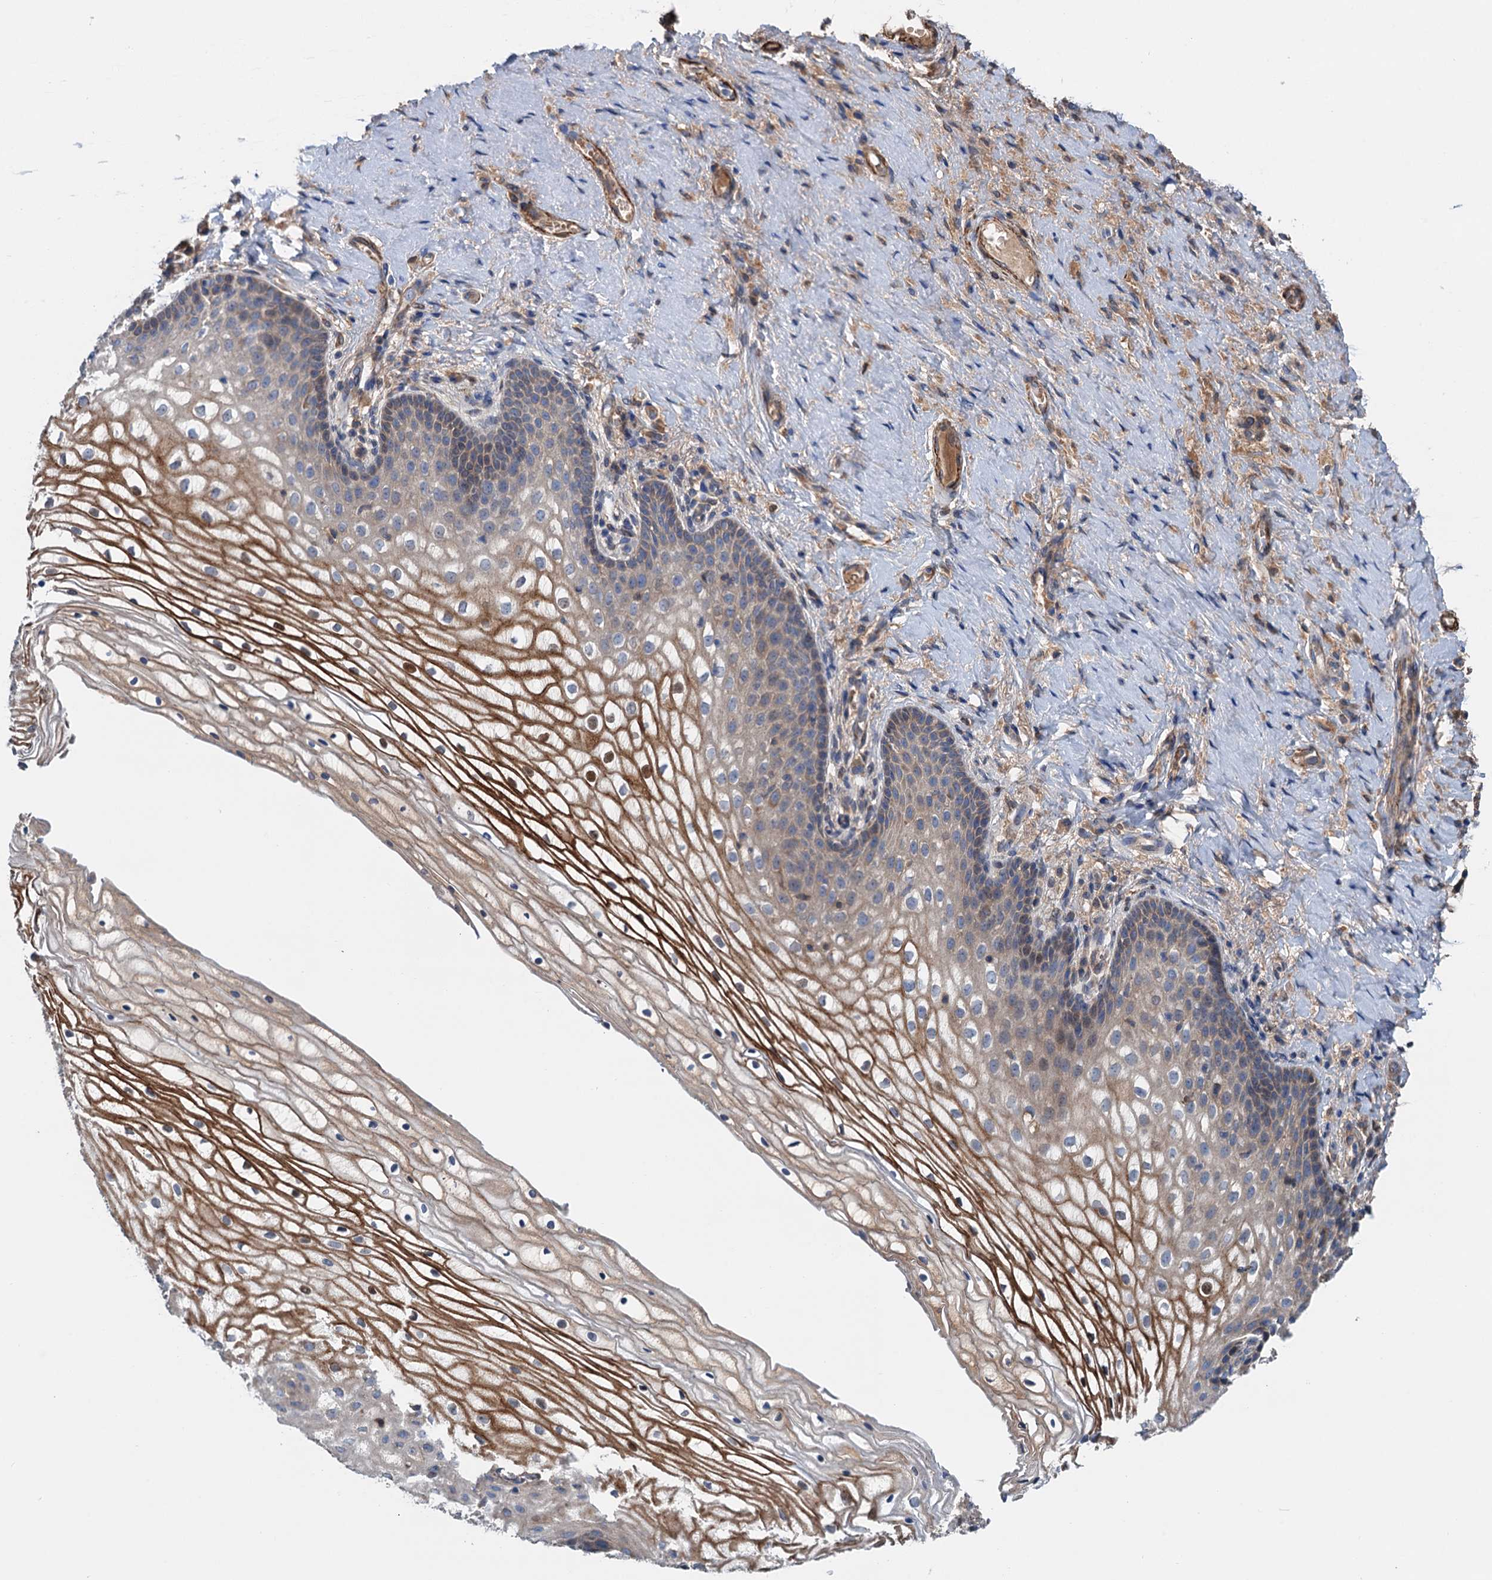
{"staining": {"intensity": "moderate", "quantity": ">75%", "location": "cytoplasmic/membranous,nuclear"}, "tissue": "vagina", "cell_type": "Squamous epithelial cells", "image_type": "normal", "snomed": [{"axis": "morphology", "description": "Normal tissue, NOS"}, {"axis": "topography", "description": "Vagina"}], "caption": "Immunohistochemical staining of benign vagina reveals >75% levels of moderate cytoplasmic/membranous,nuclear protein expression in approximately >75% of squamous epithelial cells.", "gene": "CSTPP1", "patient": {"sex": "female", "age": 60}}